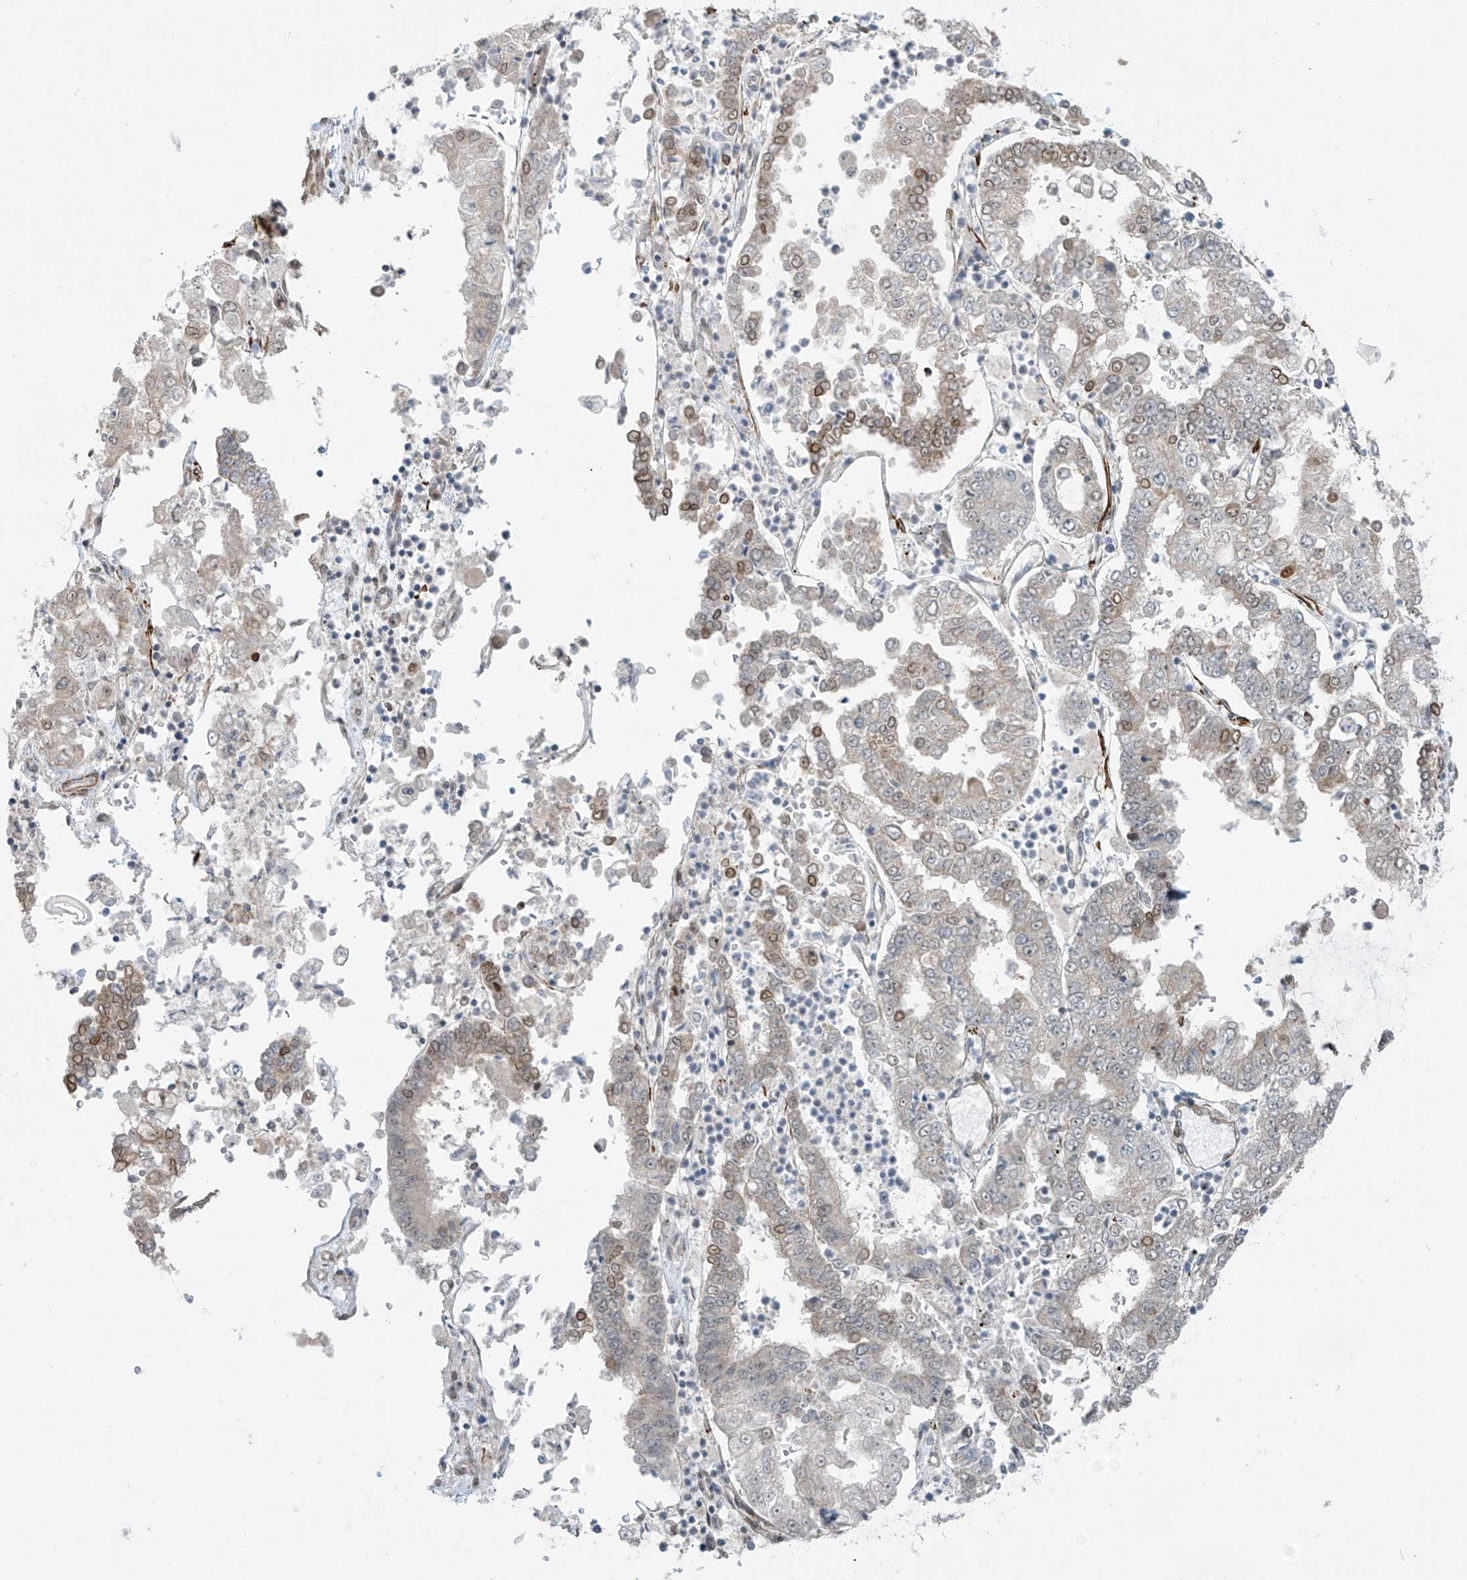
{"staining": {"intensity": "moderate", "quantity": "<25%", "location": "nuclear"}, "tissue": "stomach cancer", "cell_type": "Tumor cells", "image_type": "cancer", "snomed": [{"axis": "morphology", "description": "Adenocarcinoma, NOS"}, {"axis": "topography", "description": "Stomach"}], "caption": "This photomicrograph reveals immunohistochemistry staining of human adenocarcinoma (stomach), with low moderate nuclear positivity in approximately <25% of tumor cells.", "gene": "RASGEF1A", "patient": {"sex": "male", "age": 76}}